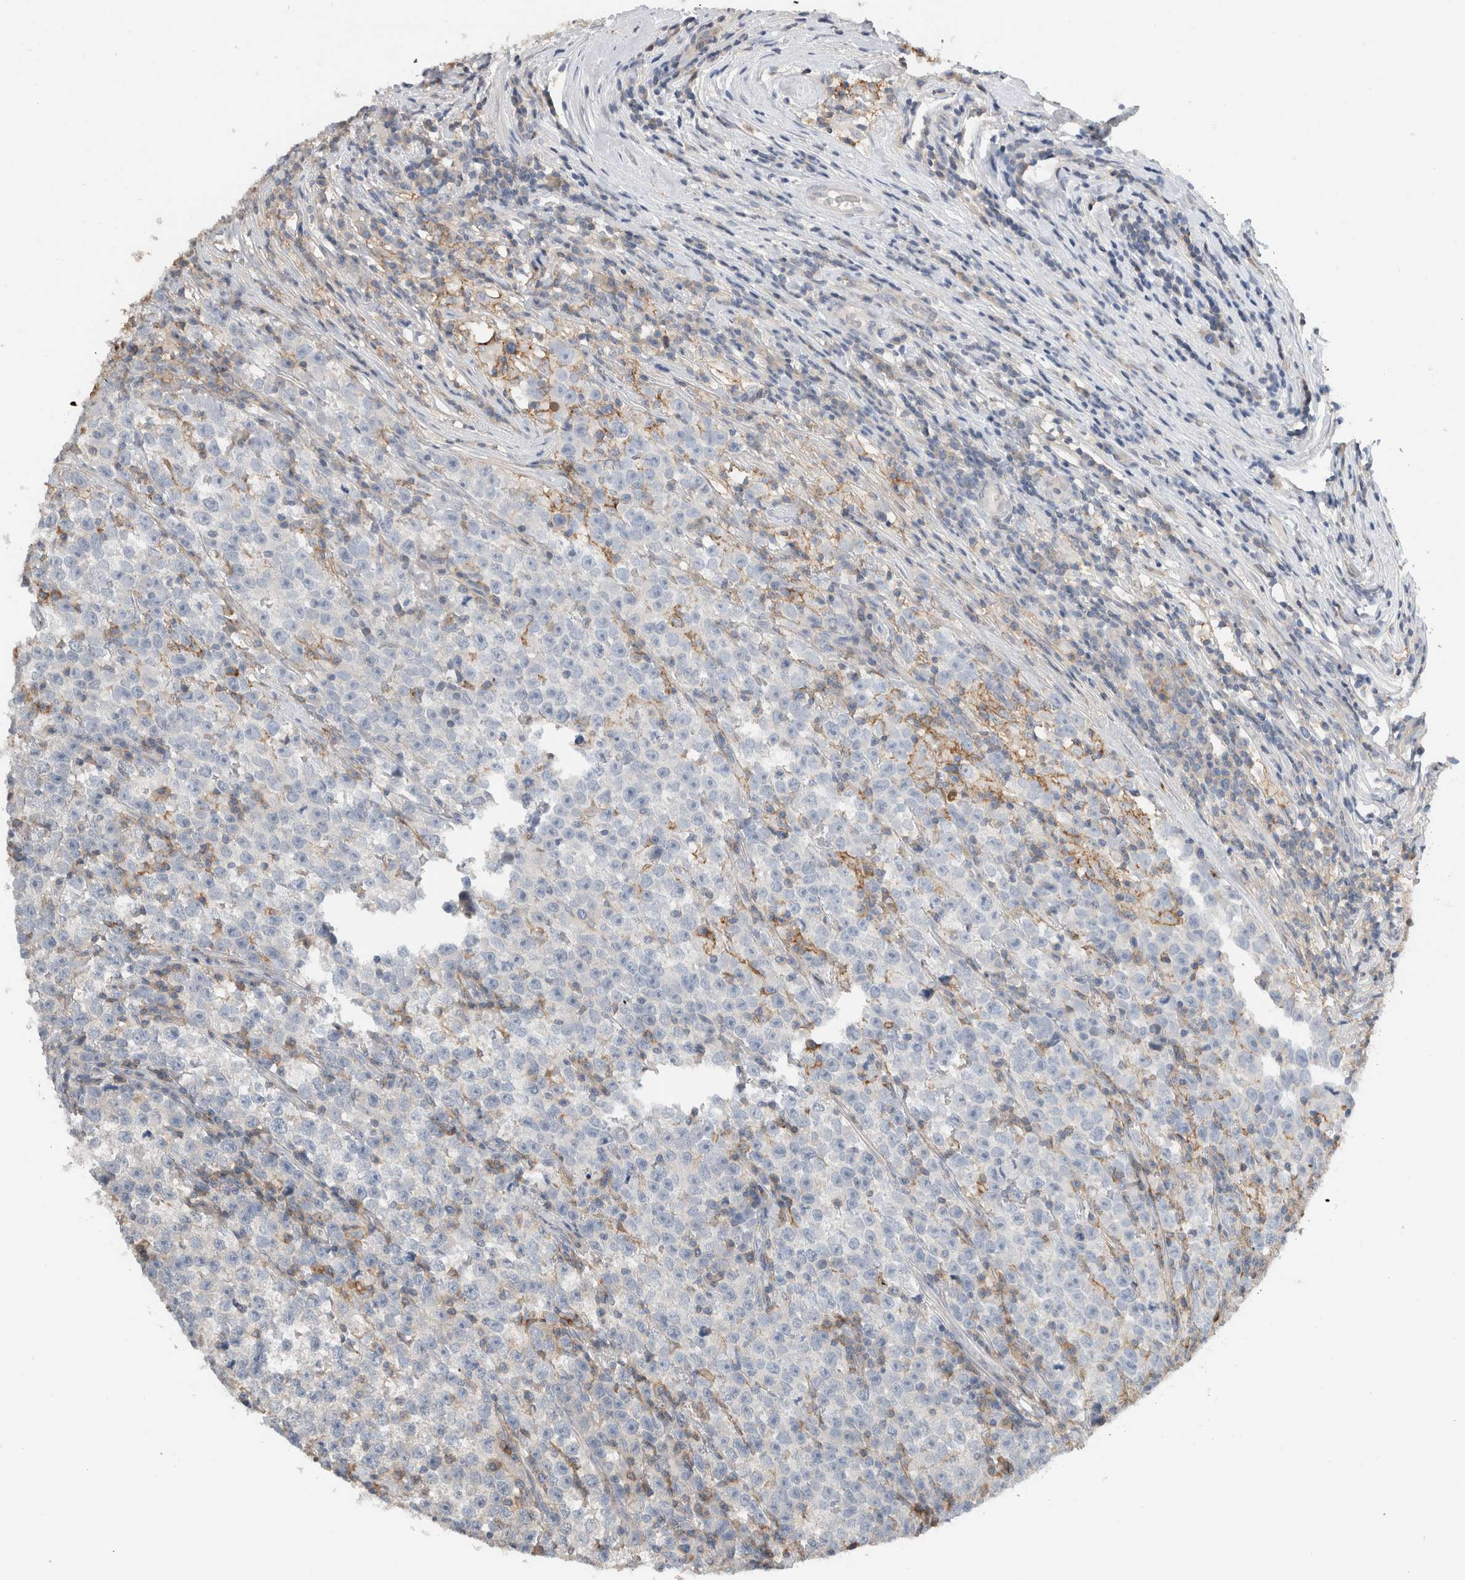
{"staining": {"intensity": "negative", "quantity": "none", "location": "none"}, "tissue": "testis cancer", "cell_type": "Tumor cells", "image_type": "cancer", "snomed": [{"axis": "morphology", "description": "Normal tissue, NOS"}, {"axis": "morphology", "description": "Seminoma, NOS"}, {"axis": "topography", "description": "Testis"}], "caption": "Micrograph shows no significant protein staining in tumor cells of testis seminoma. (Immunohistochemistry (ihc), brightfield microscopy, high magnification).", "gene": "ERCC6L2", "patient": {"sex": "male", "age": 43}}